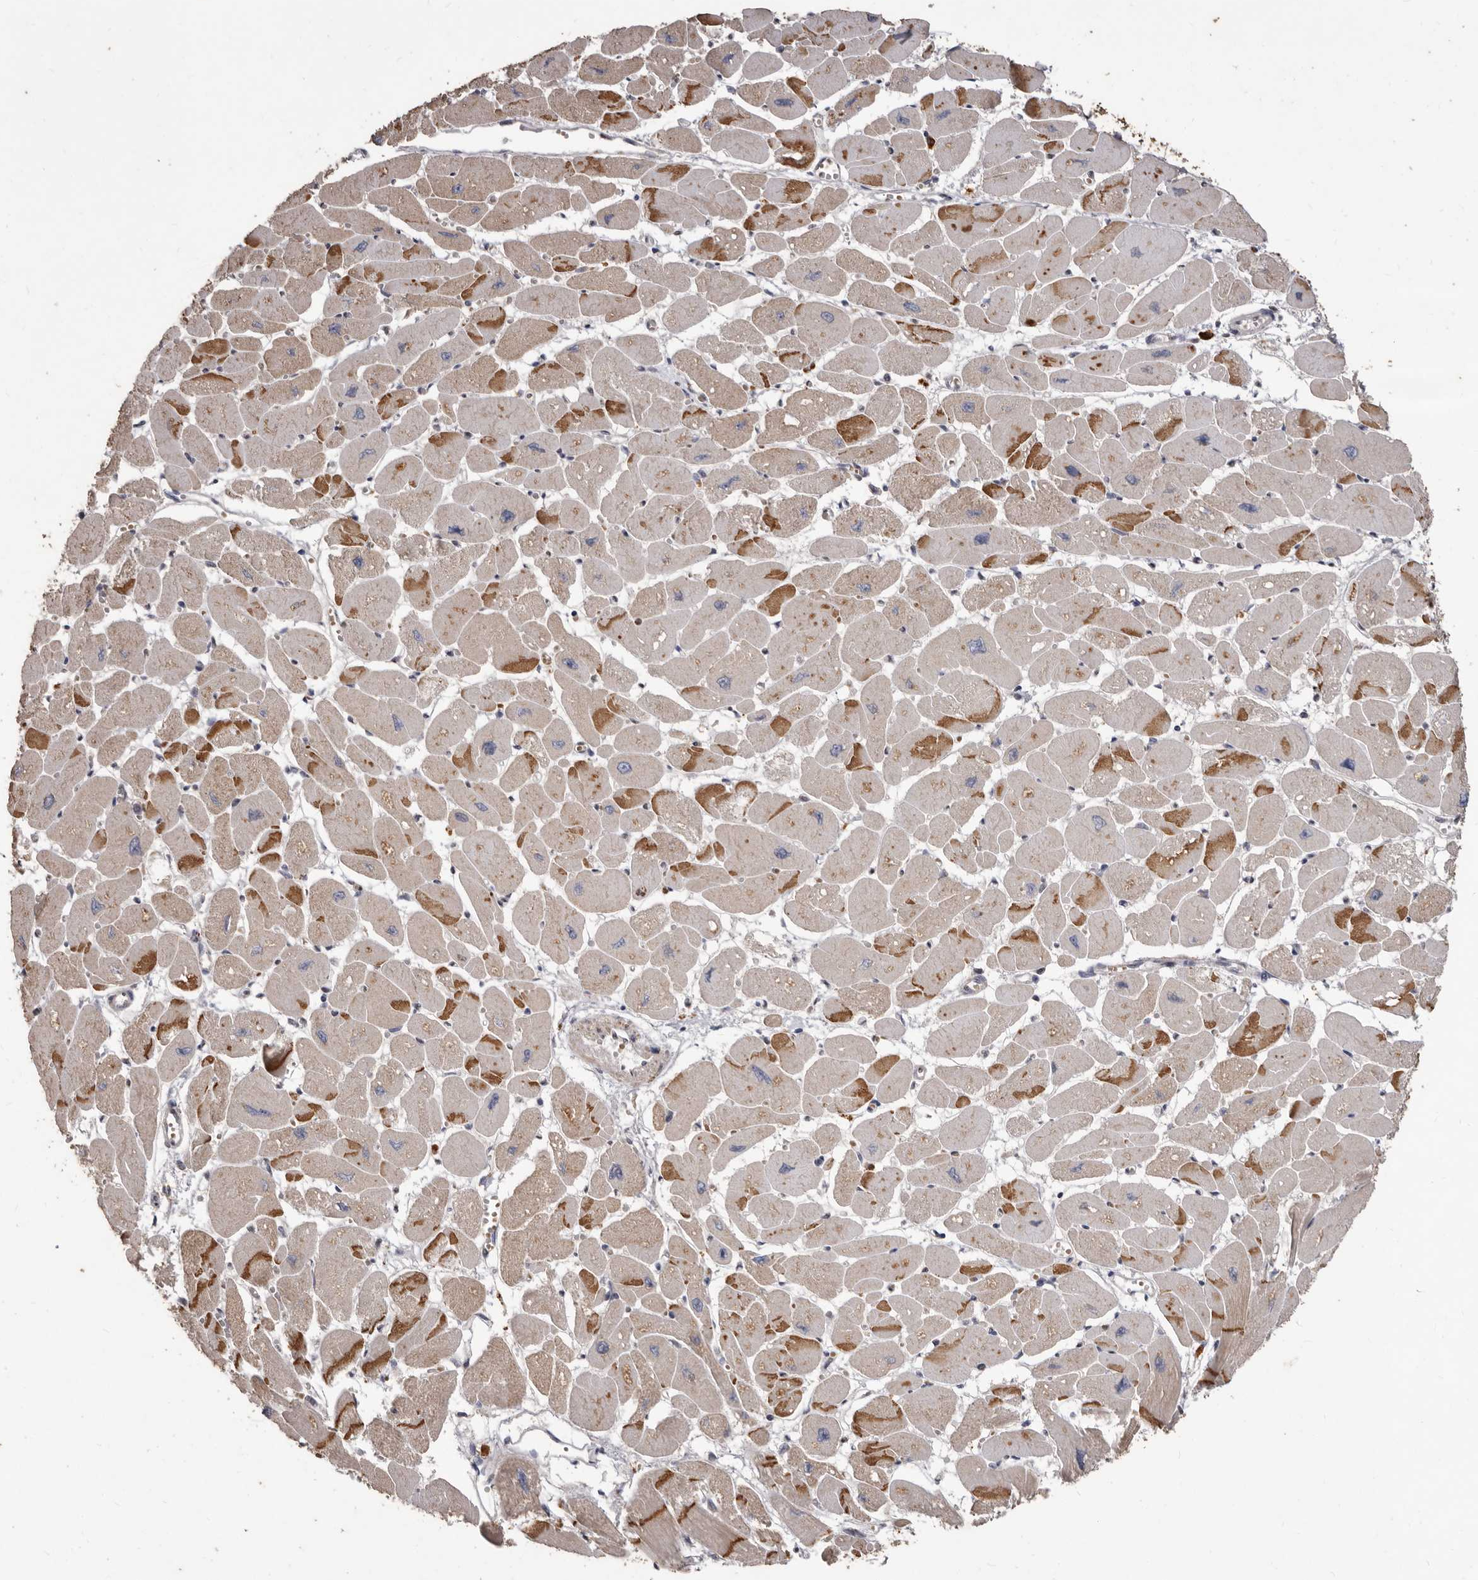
{"staining": {"intensity": "moderate", "quantity": "25%-75%", "location": "cytoplasmic/membranous"}, "tissue": "heart muscle", "cell_type": "Cardiomyocytes", "image_type": "normal", "snomed": [{"axis": "morphology", "description": "Normal tissue, NOS"}, {"axis": "topography", "description": "Heart"}], "caption": "Moderate cytoplasmic/membranous expression is seen in approximately 25%-75% of cardiomyocytes in normal heart muscle. Ihc stains the protein in brown and the nuclei are stained blue.", "gene": "ACLY", "patient": {"sex": "female", "age": 54}}